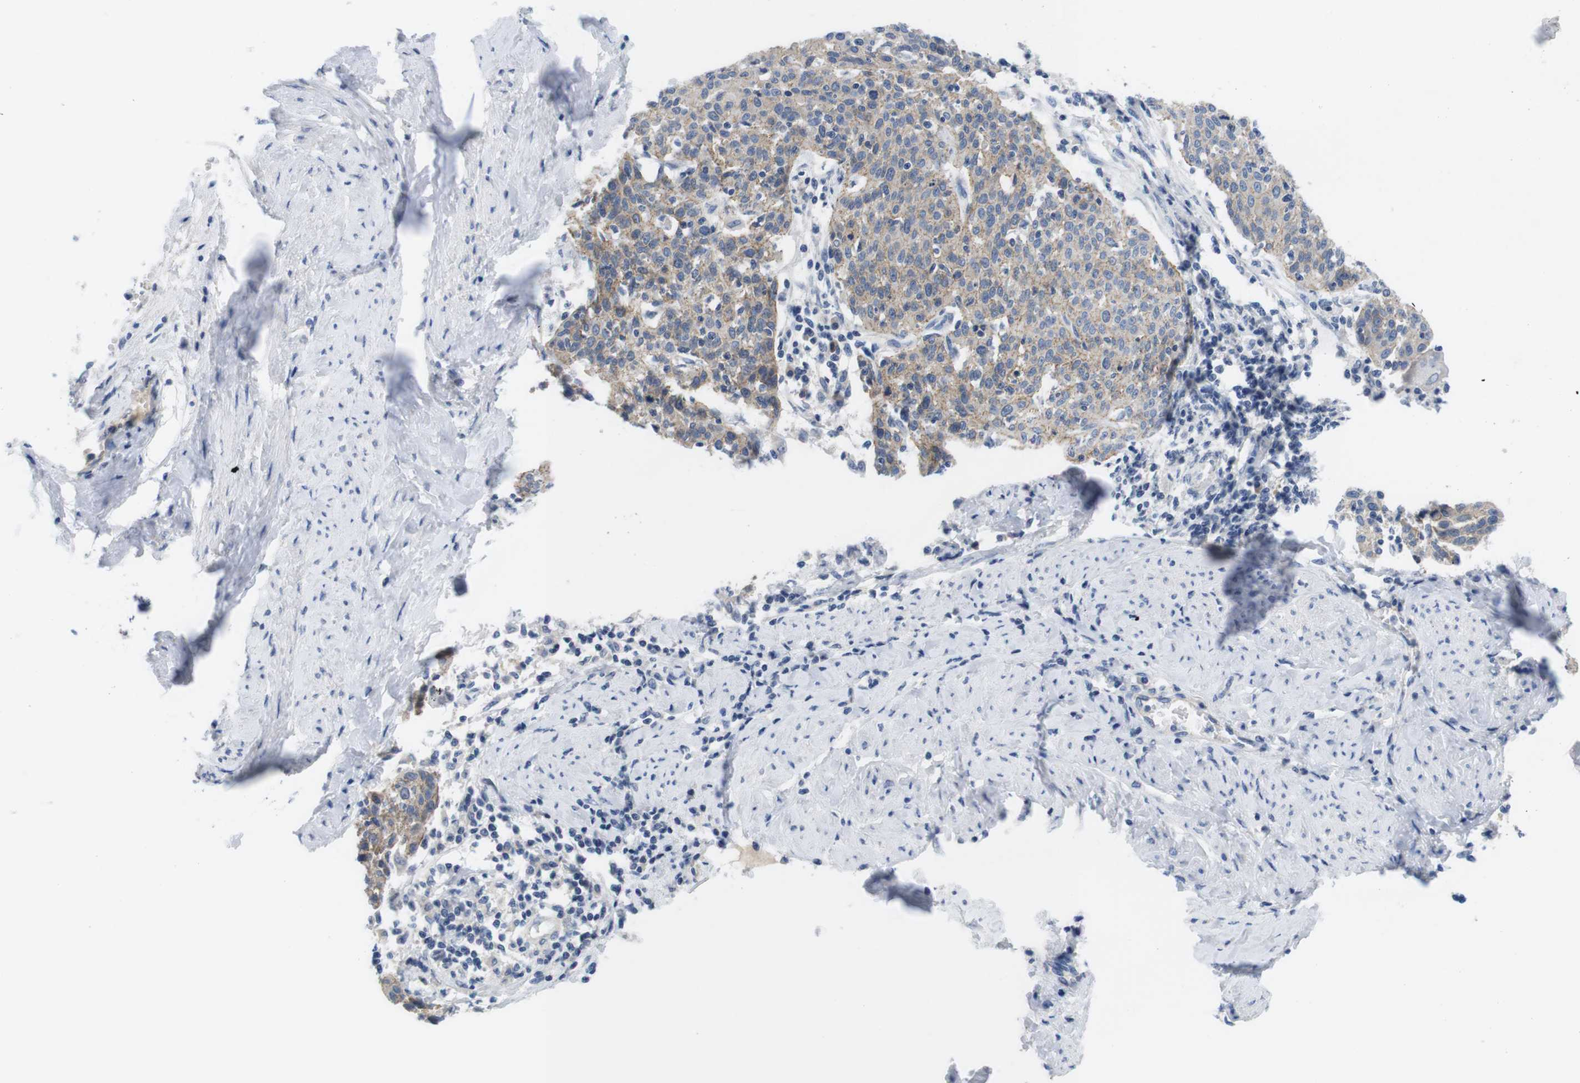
{"staining": {"intensity": "weak", "quantity": ">75%", "location": "cytoplasmic/membranous"}, "tissue": "cervical cancer", "cell_type": "Tumor cells", "image_type": "cancer", "snomed": [{"axis": "morphology", "description": "Squamous cell carcinoma, NOS"}, {"axis": "topography", "description": "Cervix"}], "caption": "Approximately >75% of tumor cells in cervical squamous cell carcinoma demonstrate weak cytoplasmic/membranous protein staining as visualized by brown immunohistochemical staining.", "gene": "SCRIB", "patient": {"sex": "female", "age": 38}}